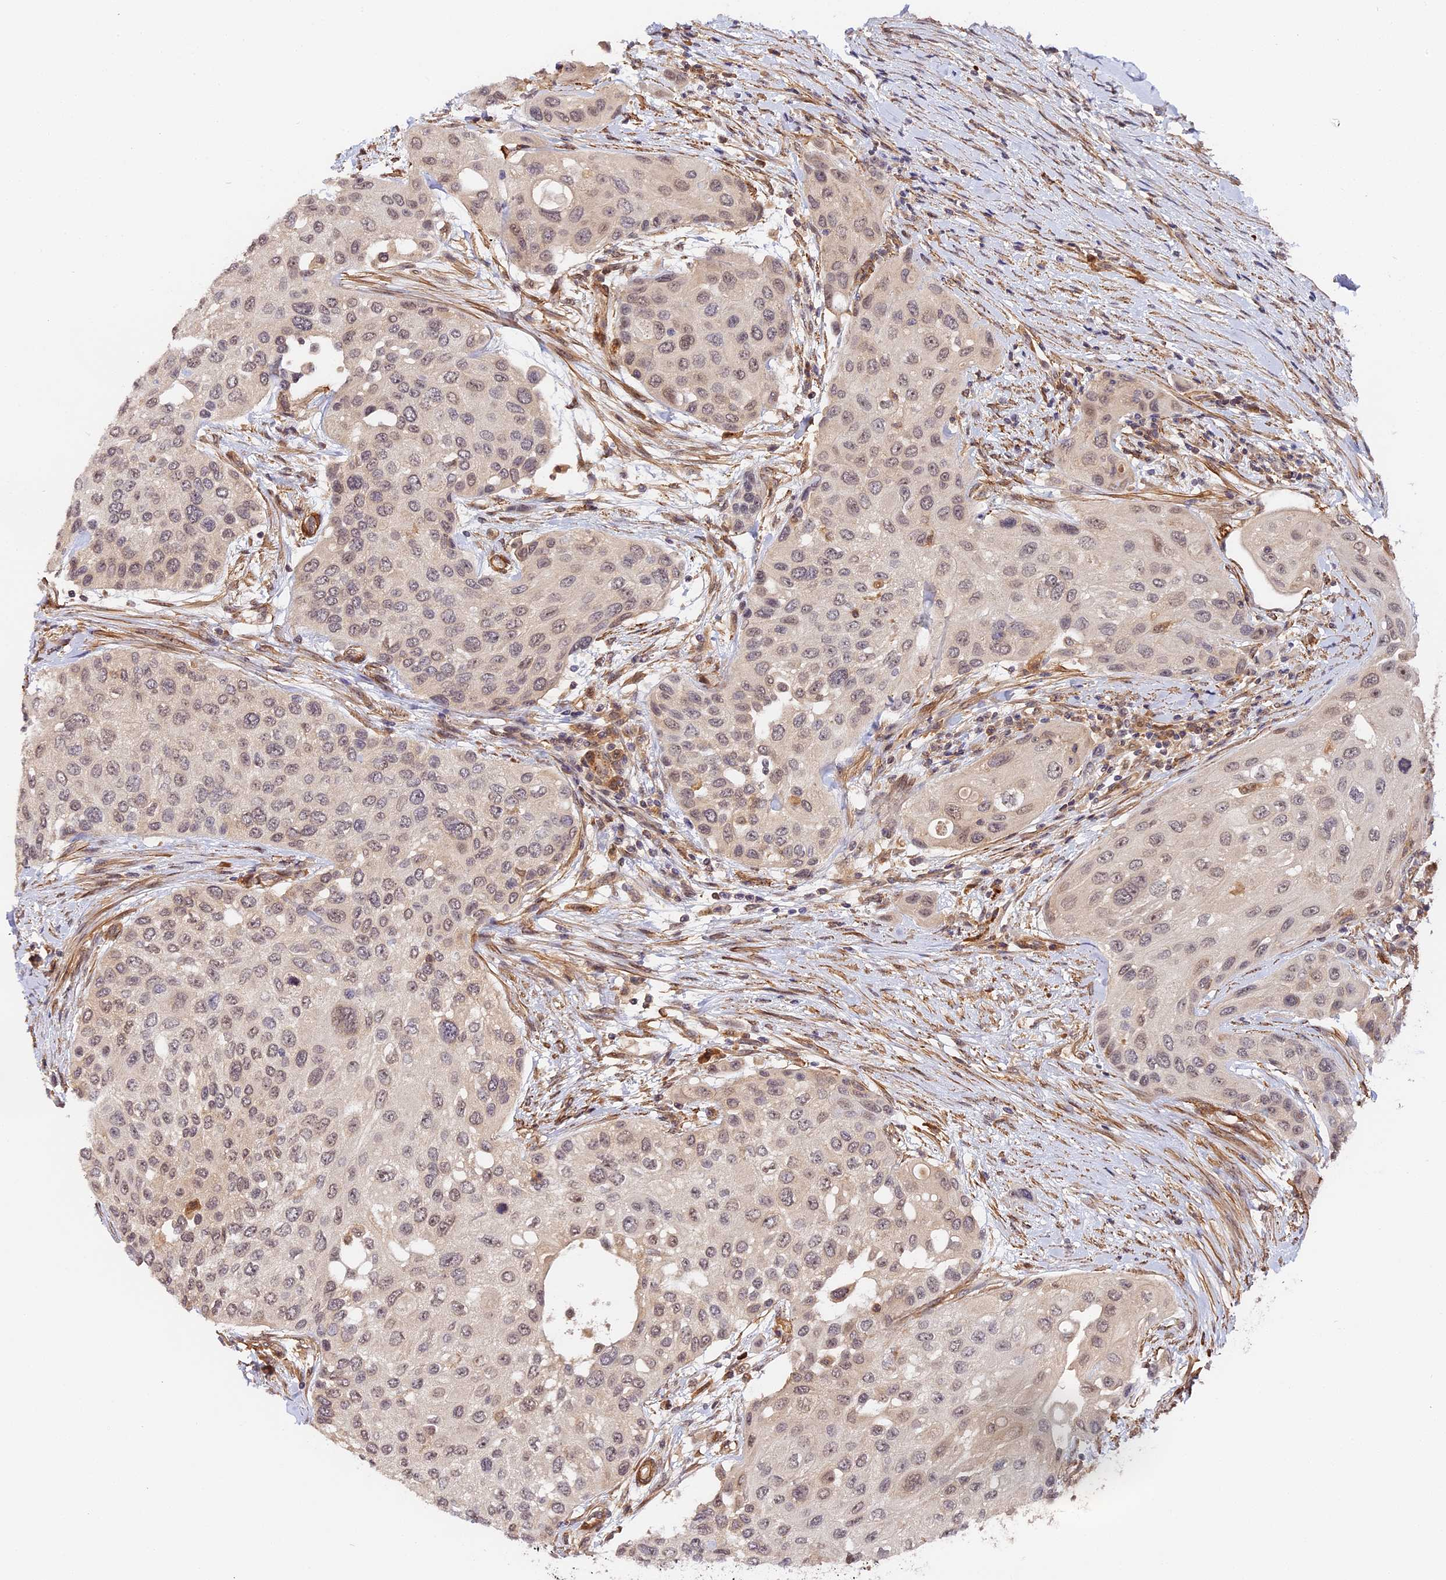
{"staining": {"intensity": "negative", "quantity": "none", "location": "none"}, "tissue": "urothelial cancer", "cell_type": "Tumor cells", "image_type": "cancer", "snomed": [{"axis": "morphology", "description": "Normal tissue, NOS"}, {"axis": "morphology", "description": "Urothelial carcinoma, High grade"}, {"axis": "topography", "description": "Vascular tissue"}, {"axis": "topography", "description": "Urinary bladder"}], "caption": "High-grade urothelial carcinoma was stained to show a protein in brown. There is no significant staining in tumor cells.", "gene": "IMPACT", "patient": {"sex": "female", "age": 56}}